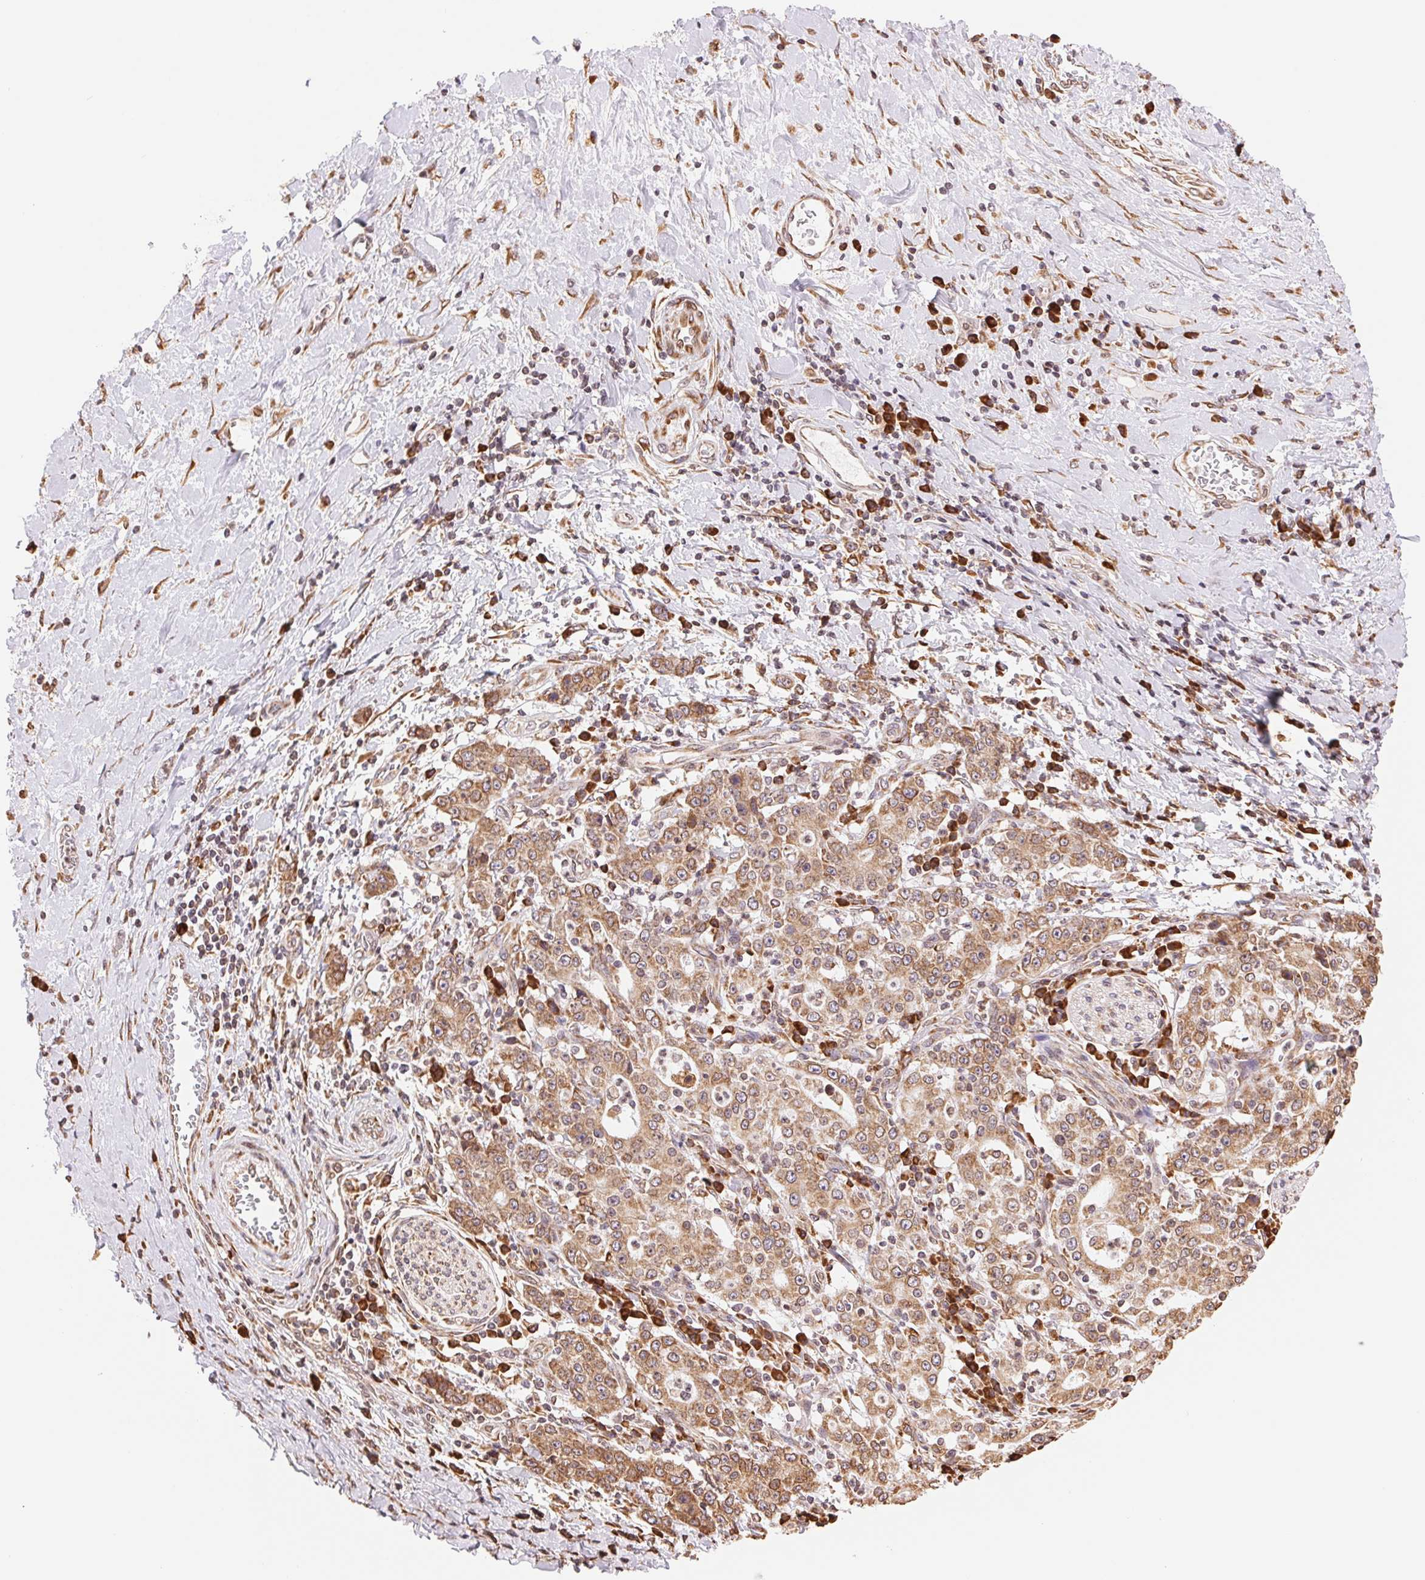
{"staining": {"intensity": "moderate", "quantity": ">75%", "location": "cytoplasmic/membranous"}, "tissue": "stomach cancer", "cell_type": "Tumor cells", "image_type": "cancer", "snomed": [{"axis": "morphology", "description": "Normal tissue, NOS"}, {"axis": "morphology", "description": "Adenocarcinoma, NOS"}, {"axis": "topography", "description": "Stomach, upper"}, {"axis": "topography", "description": "Stomach"}], "caption": "Human stomach cancer (adenocarcinoma) stained for a protein (brown) exhibits moderate cytoplasmic/membranous positive expression in about >75% of tumor cells.", "gene": "RPN1", "patient": {"sex": "male", "age": 59}}